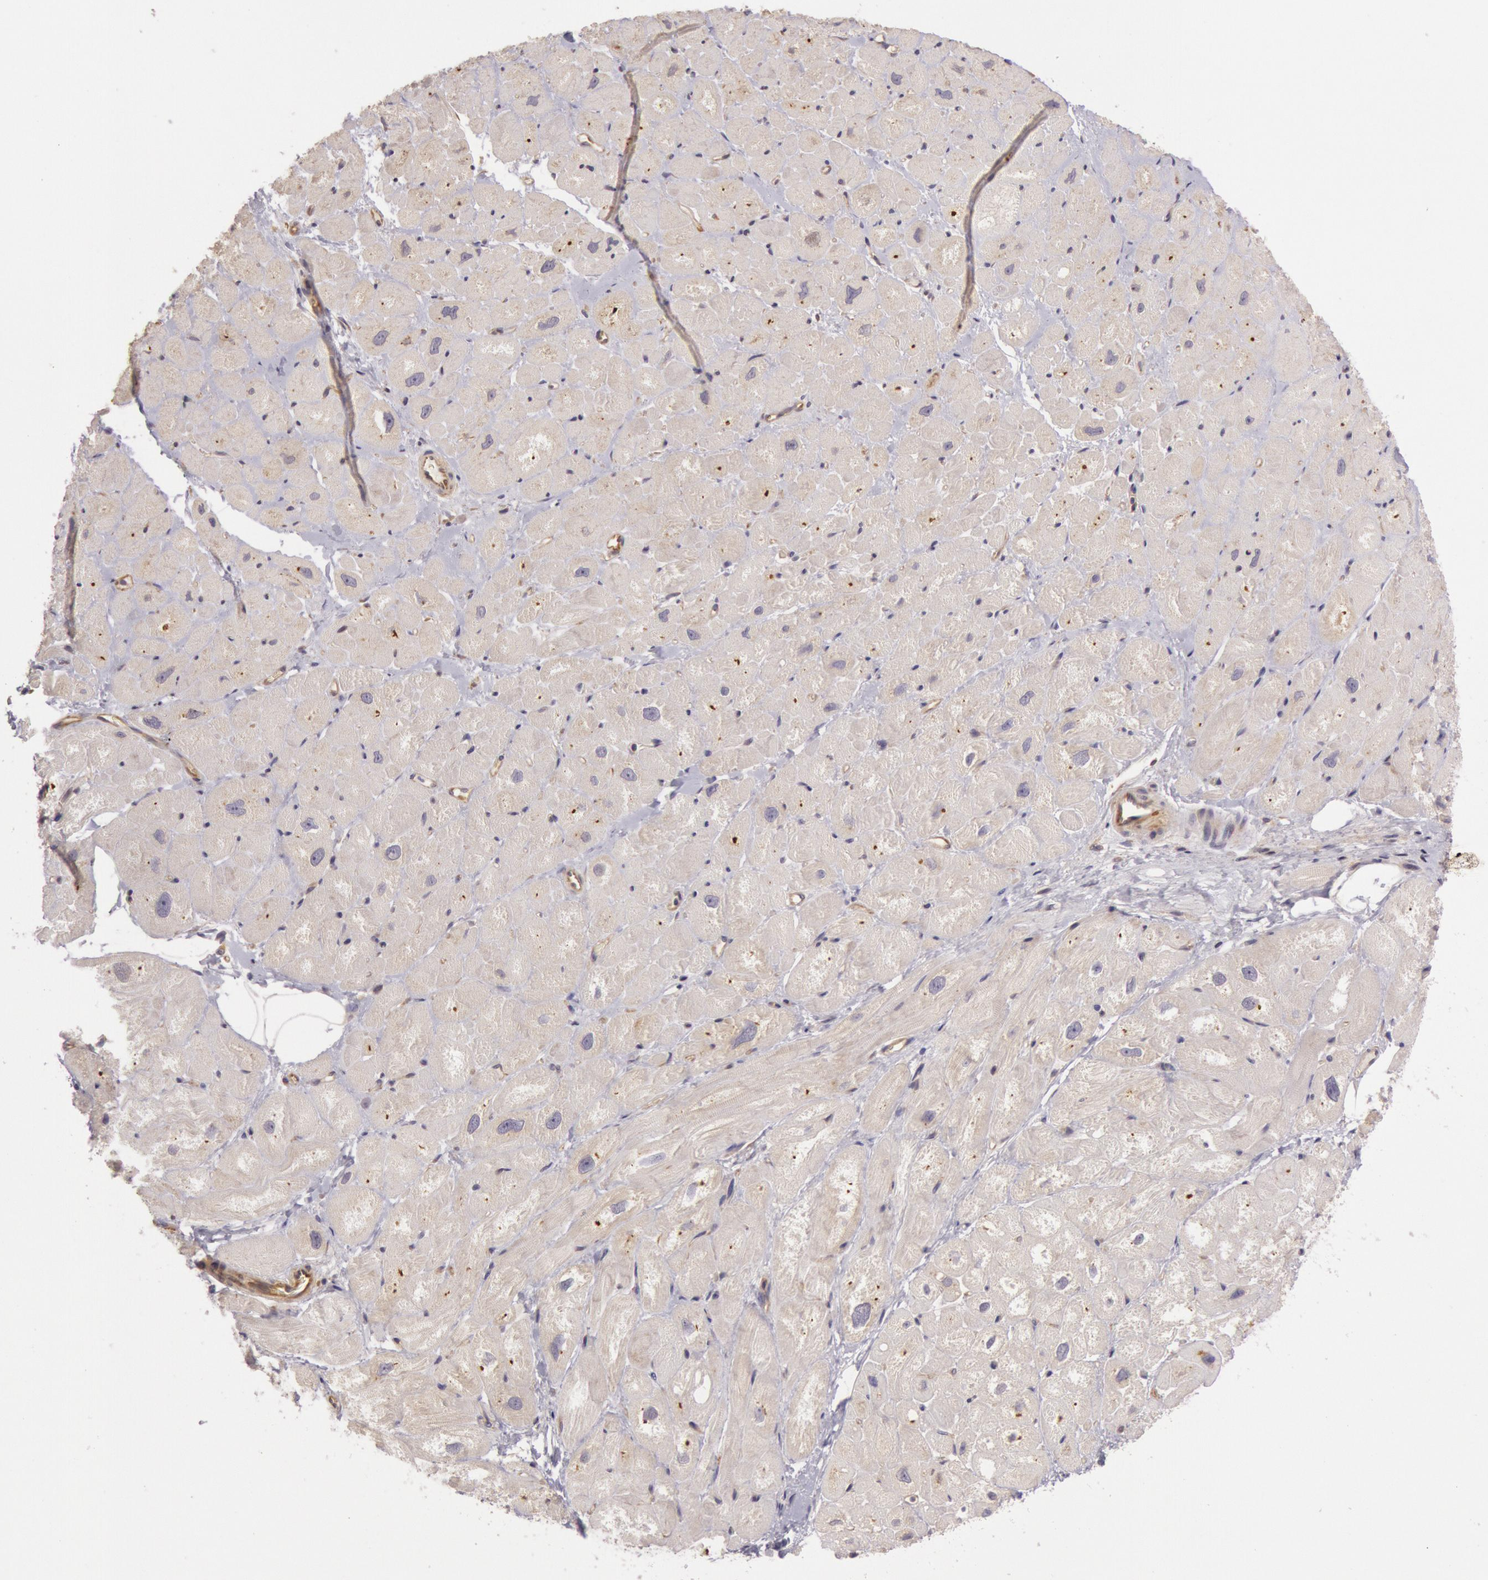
{"staining": {"intensity": "weak", "quantity": "<25%", "location": "cytoplasmic/membranous"}, "tissue": "heart muscle", "cell_type": "Cardiomyocytes", "image_type": "normal", "snomed": [{"axis": "morphology", "description": "Normal tissue, NOS"}, {"axis": "topography", "description": "Heart"}], "caption": "Unremarkable heart muscle was stained to show a protein in brown. There is no significant staining in cardiomyocytes. (DAB (3,3'-diaminobenzidine) IHC with hematoxylin counter stain).", "gene": "CHUK", "patient": {"sex": "male", "age": 49}}